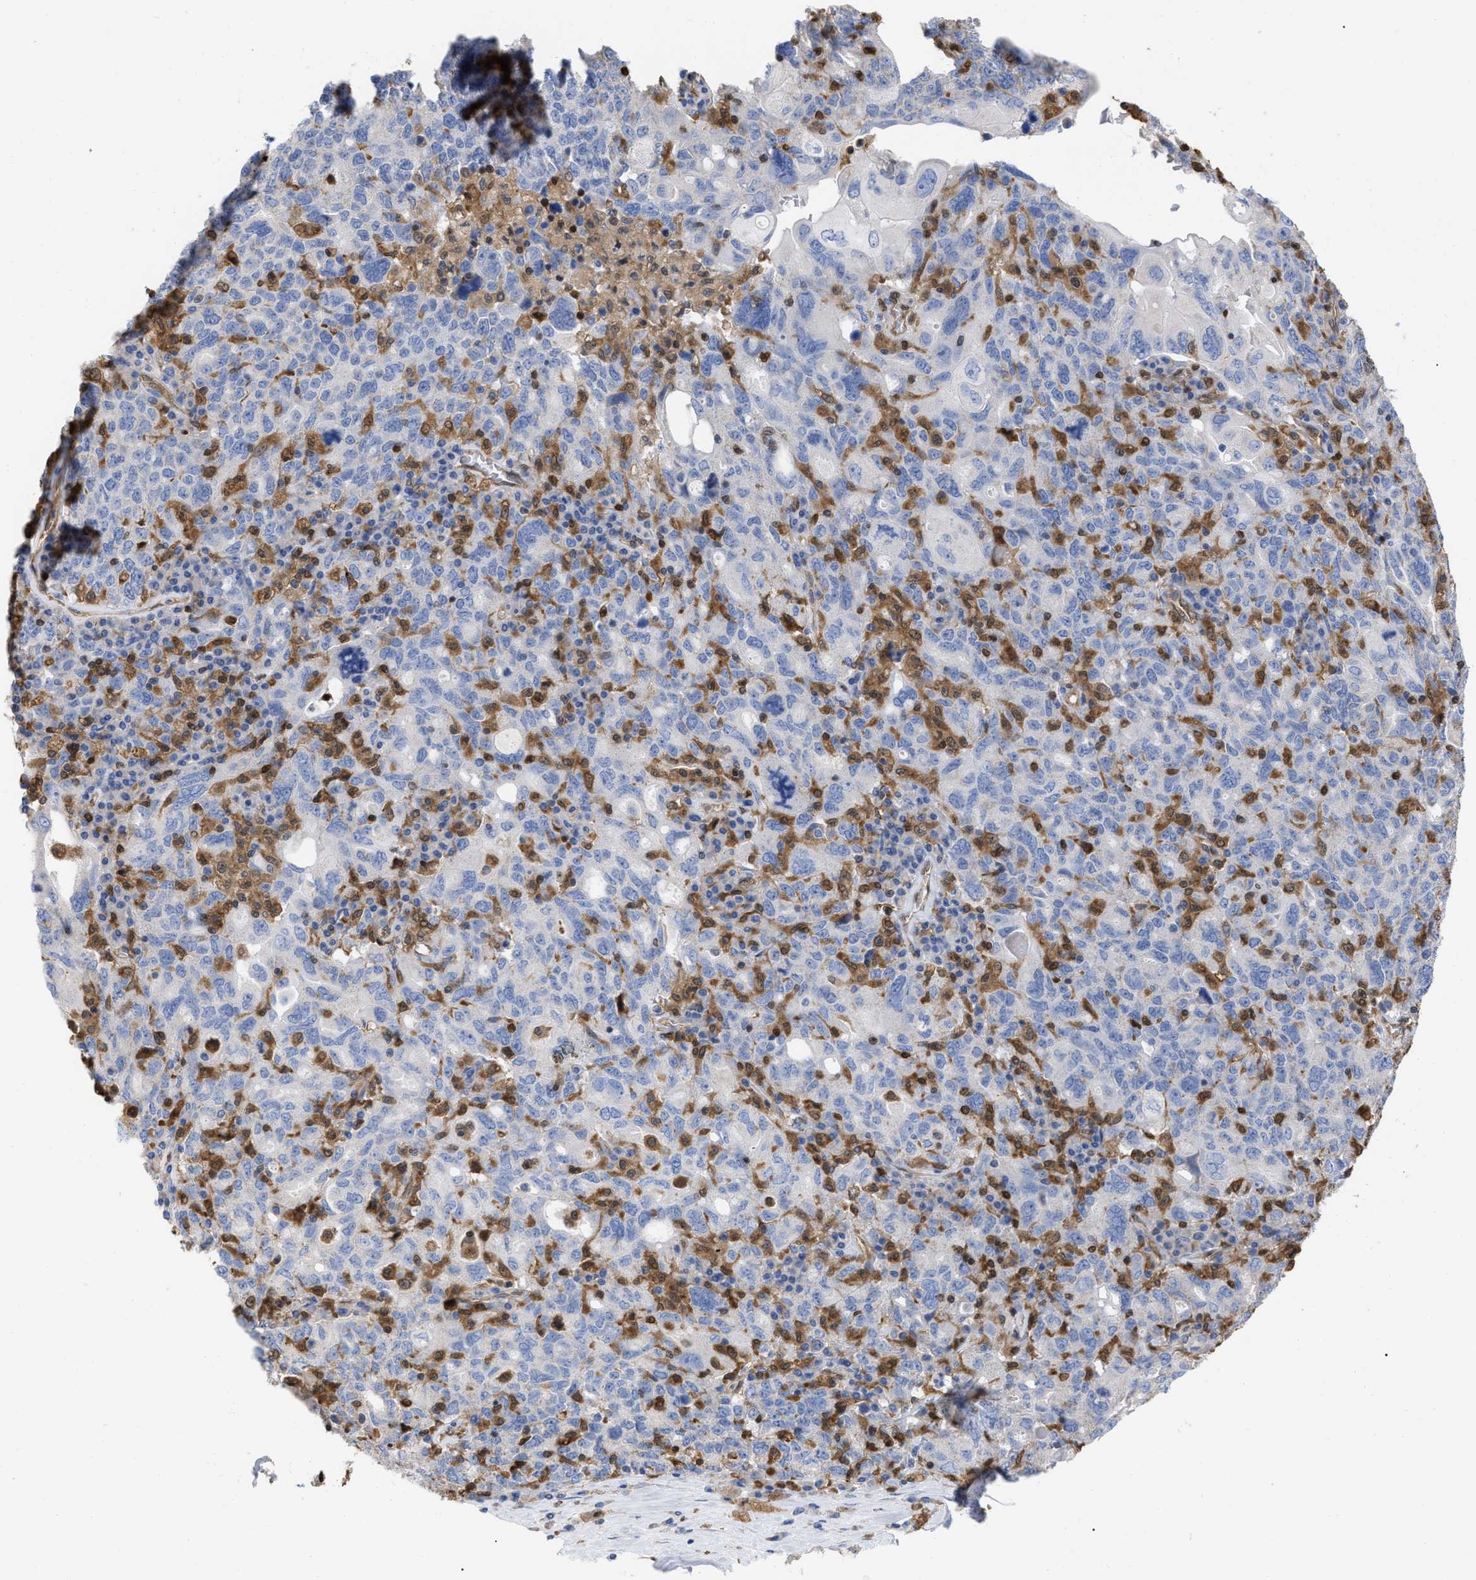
{"staining": {"intensity": "negative", "quantity": "none", "location": "none"}, "tissue": "ovarian cancer", "cell_type": "Tumor cells", "image_type": "cancer", "snomed": [{"axis": "morphology", "description": "Carcinoma, endometroid"}, {"axis": "topography", "description": "Ovary"}], "caption": "Tumor cells are negative for brown protein staining in ovarian cancer.", "gene": "GIMAP4", "patient": {"sex": "female", "age": 62}}